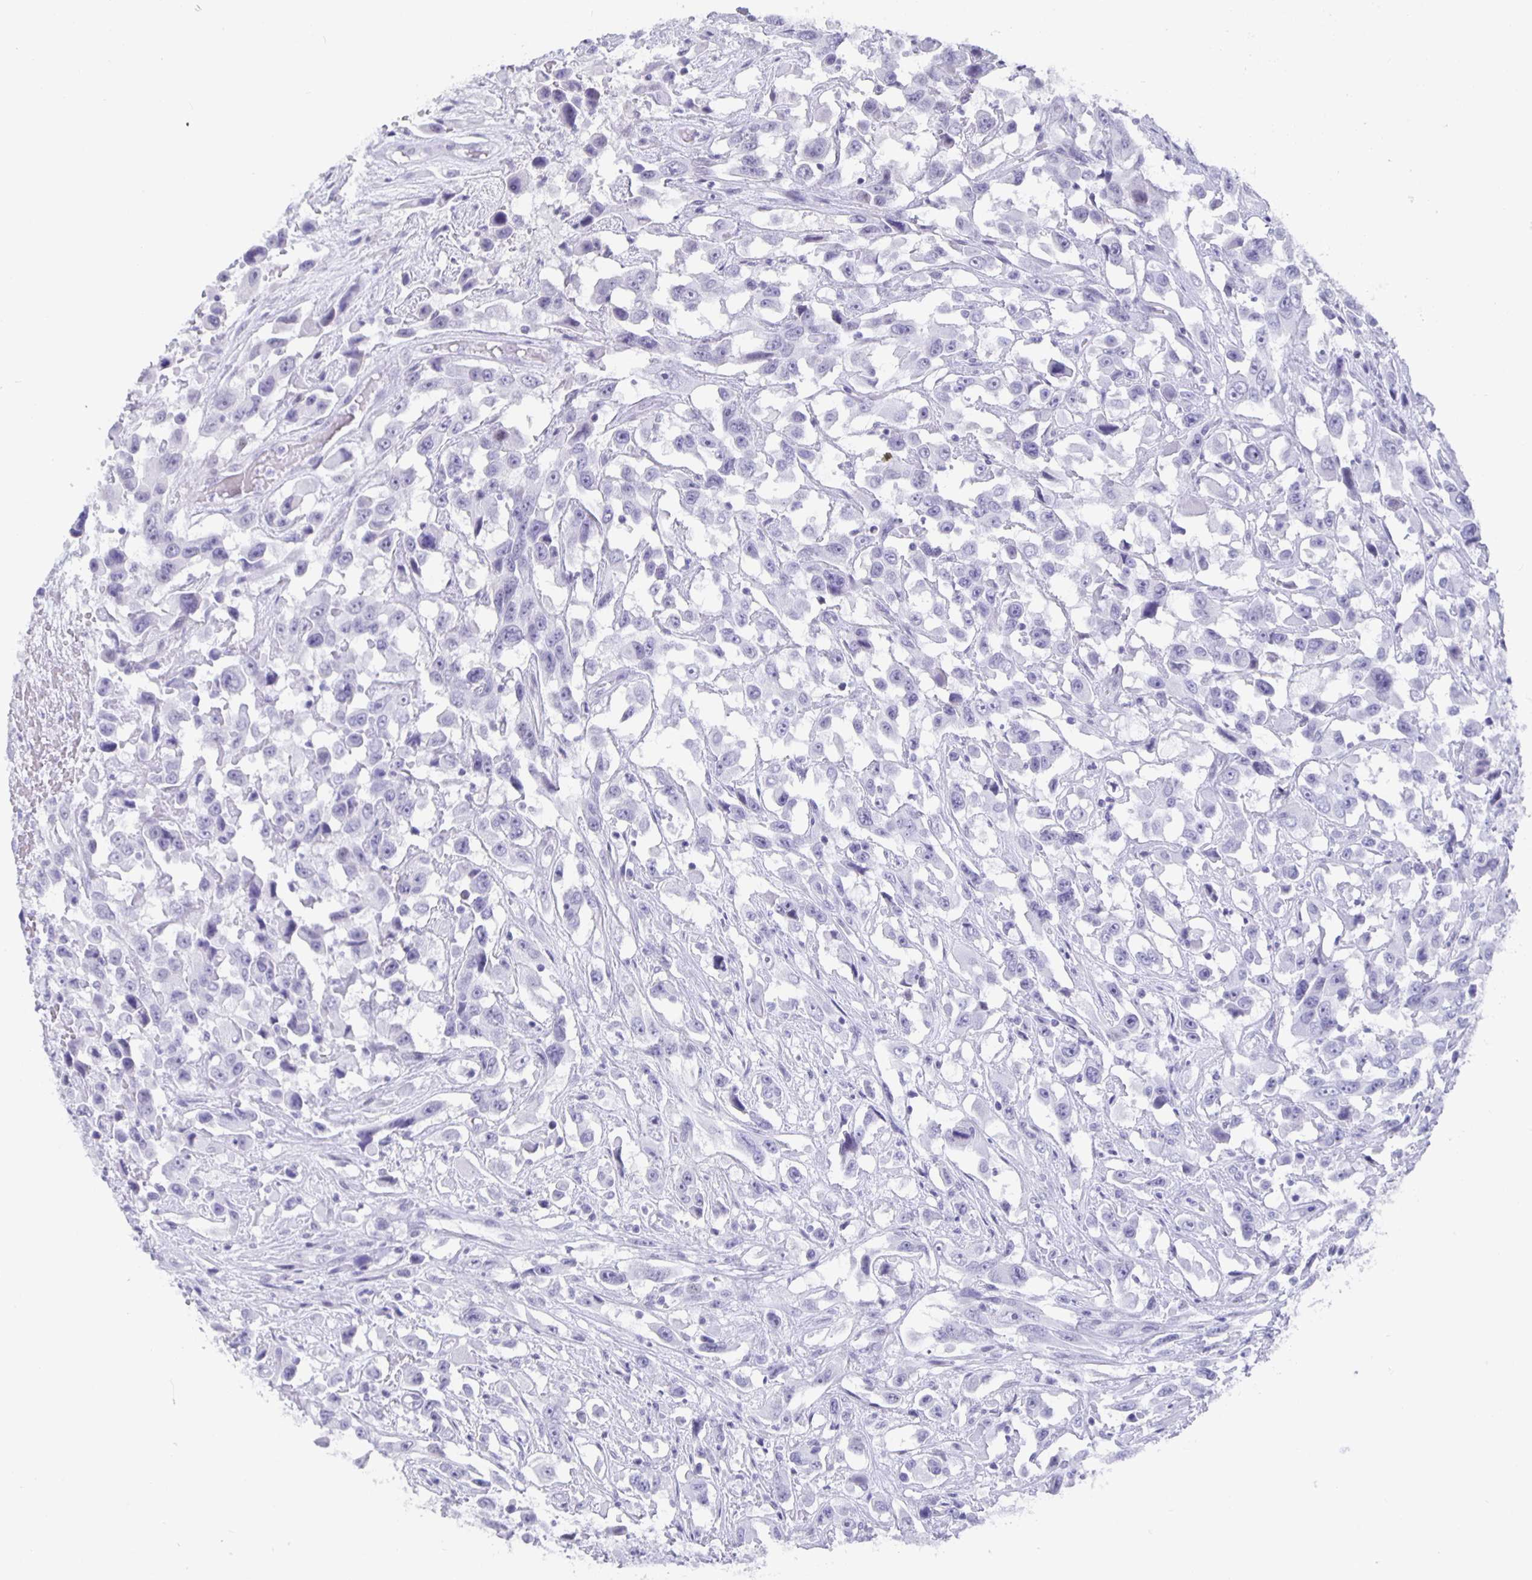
{"staining": {"intensity": "negative", "quantity": "none", "location": "none"}, "tissue": "urothelial cancer", "cell_type": "Tumor cells", "image_type": "cancer", "snomed": [{"axis": "morphology", "description": "Urothelial carcinoma, High grade"}, {"axis": "topography", "description": "Urinary bladder"}], "caption": "Immunohistochemical staining of human urothelial cancer demonstrates no significant expression in tumor cells.", "gene": "OLIG2", "patient": {"sex": "male", "age": 53}}